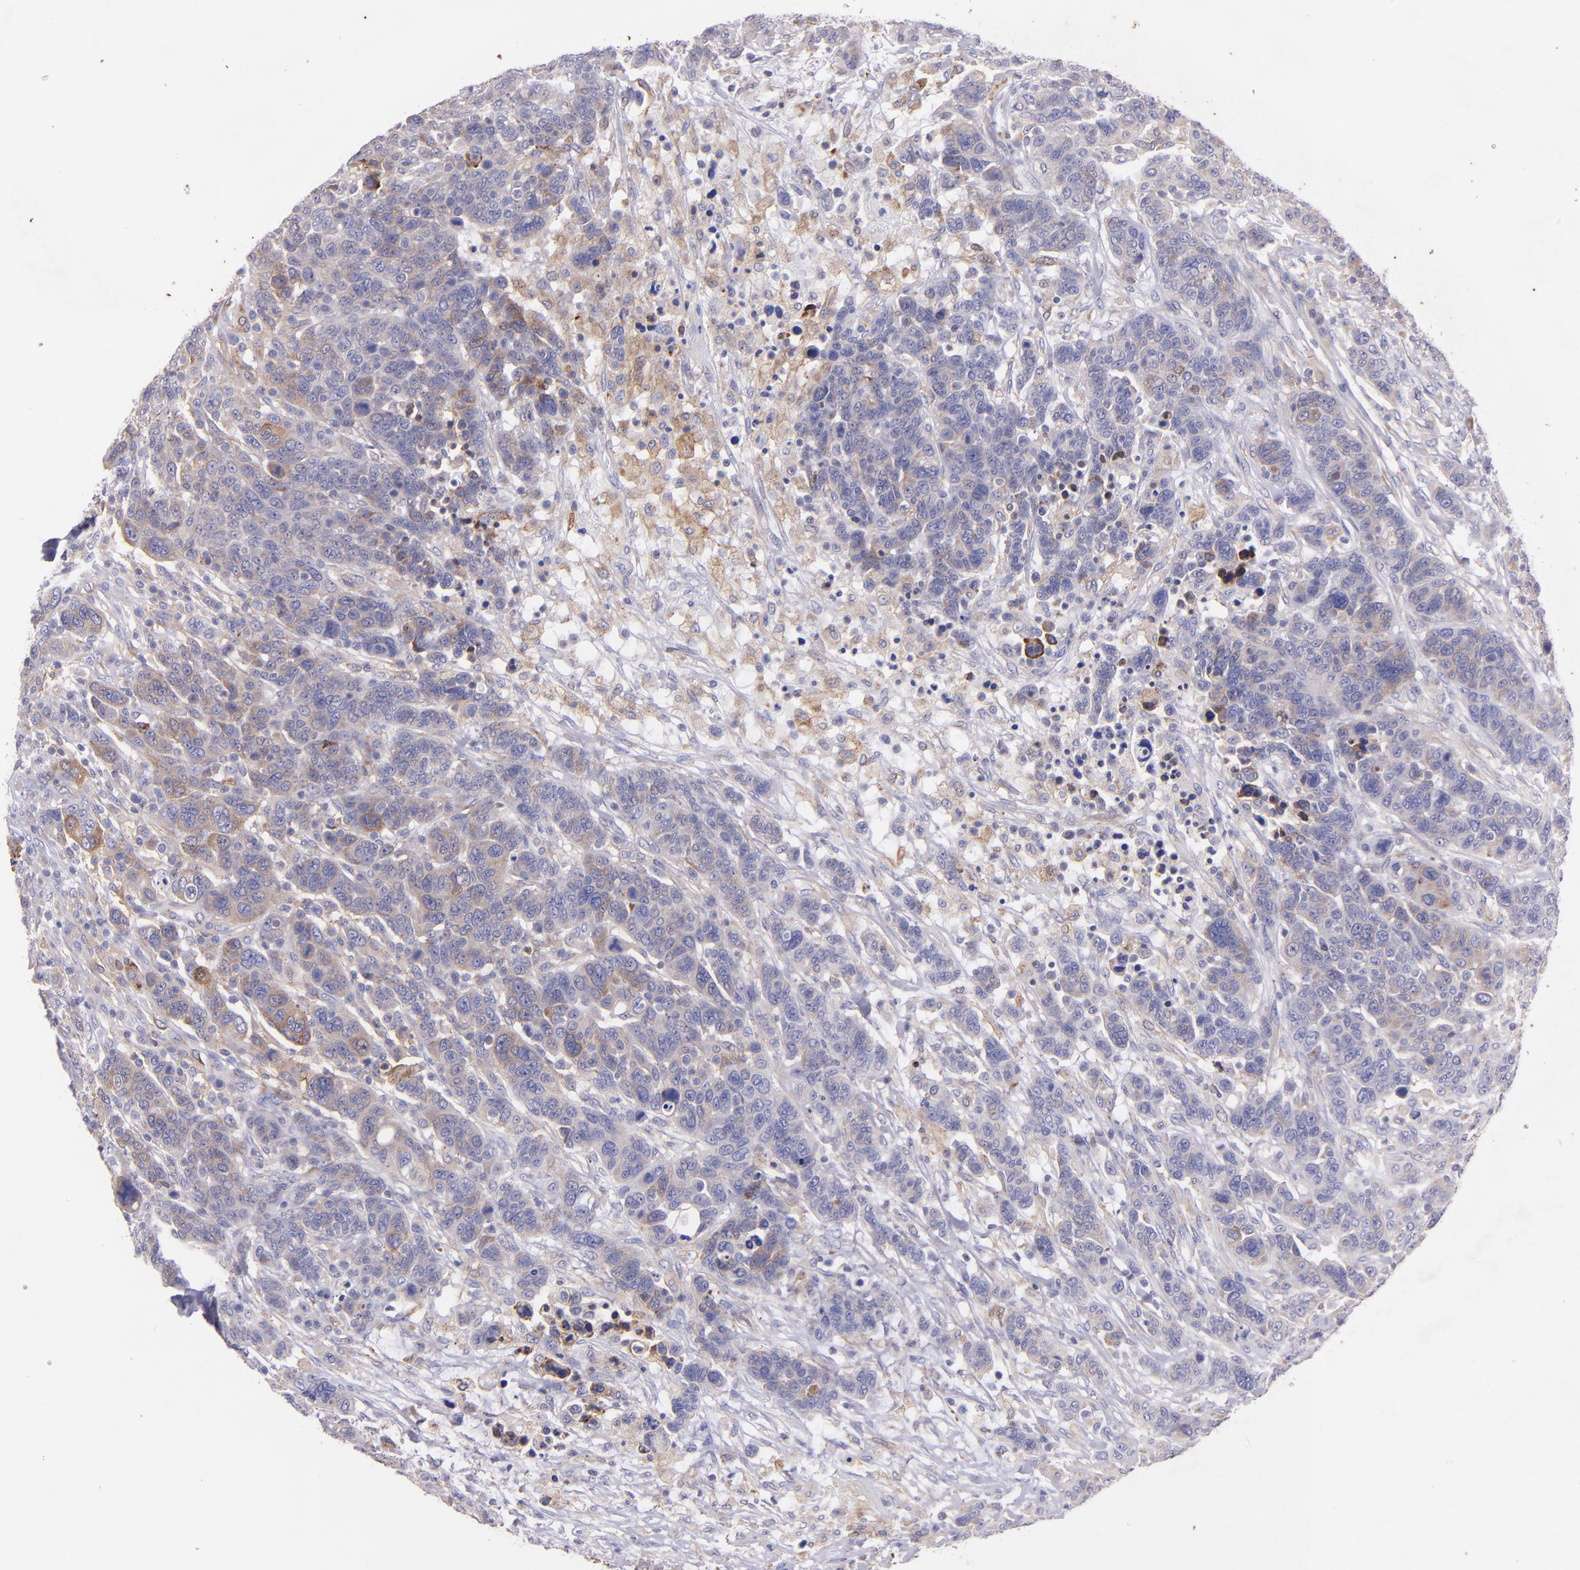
{"staining": {"intensity": "moderate", "quantity": ">75%", "location": "cytoplasmic/membranous"}, "tissue": "breast cancer", "cell_type": "Tumor cells", "image_type": "cancer", "snomed": [{"axis": "morphology", "description": "Duct carcinoma"}, {"axis": "topography", "description": "Breast"}], "caption": "Protein staining exhibits moderate cytoplasmic/membranous positivity in approximately >75% of tumor cells in breast infiltrating ductal carcinoma. (DAB (3,3'-diaminobenzidine) IHC, brown staining for protein, blue staining for nuclei).", "gene": "RET", "patient": {"sex": "female", "age": 37}}